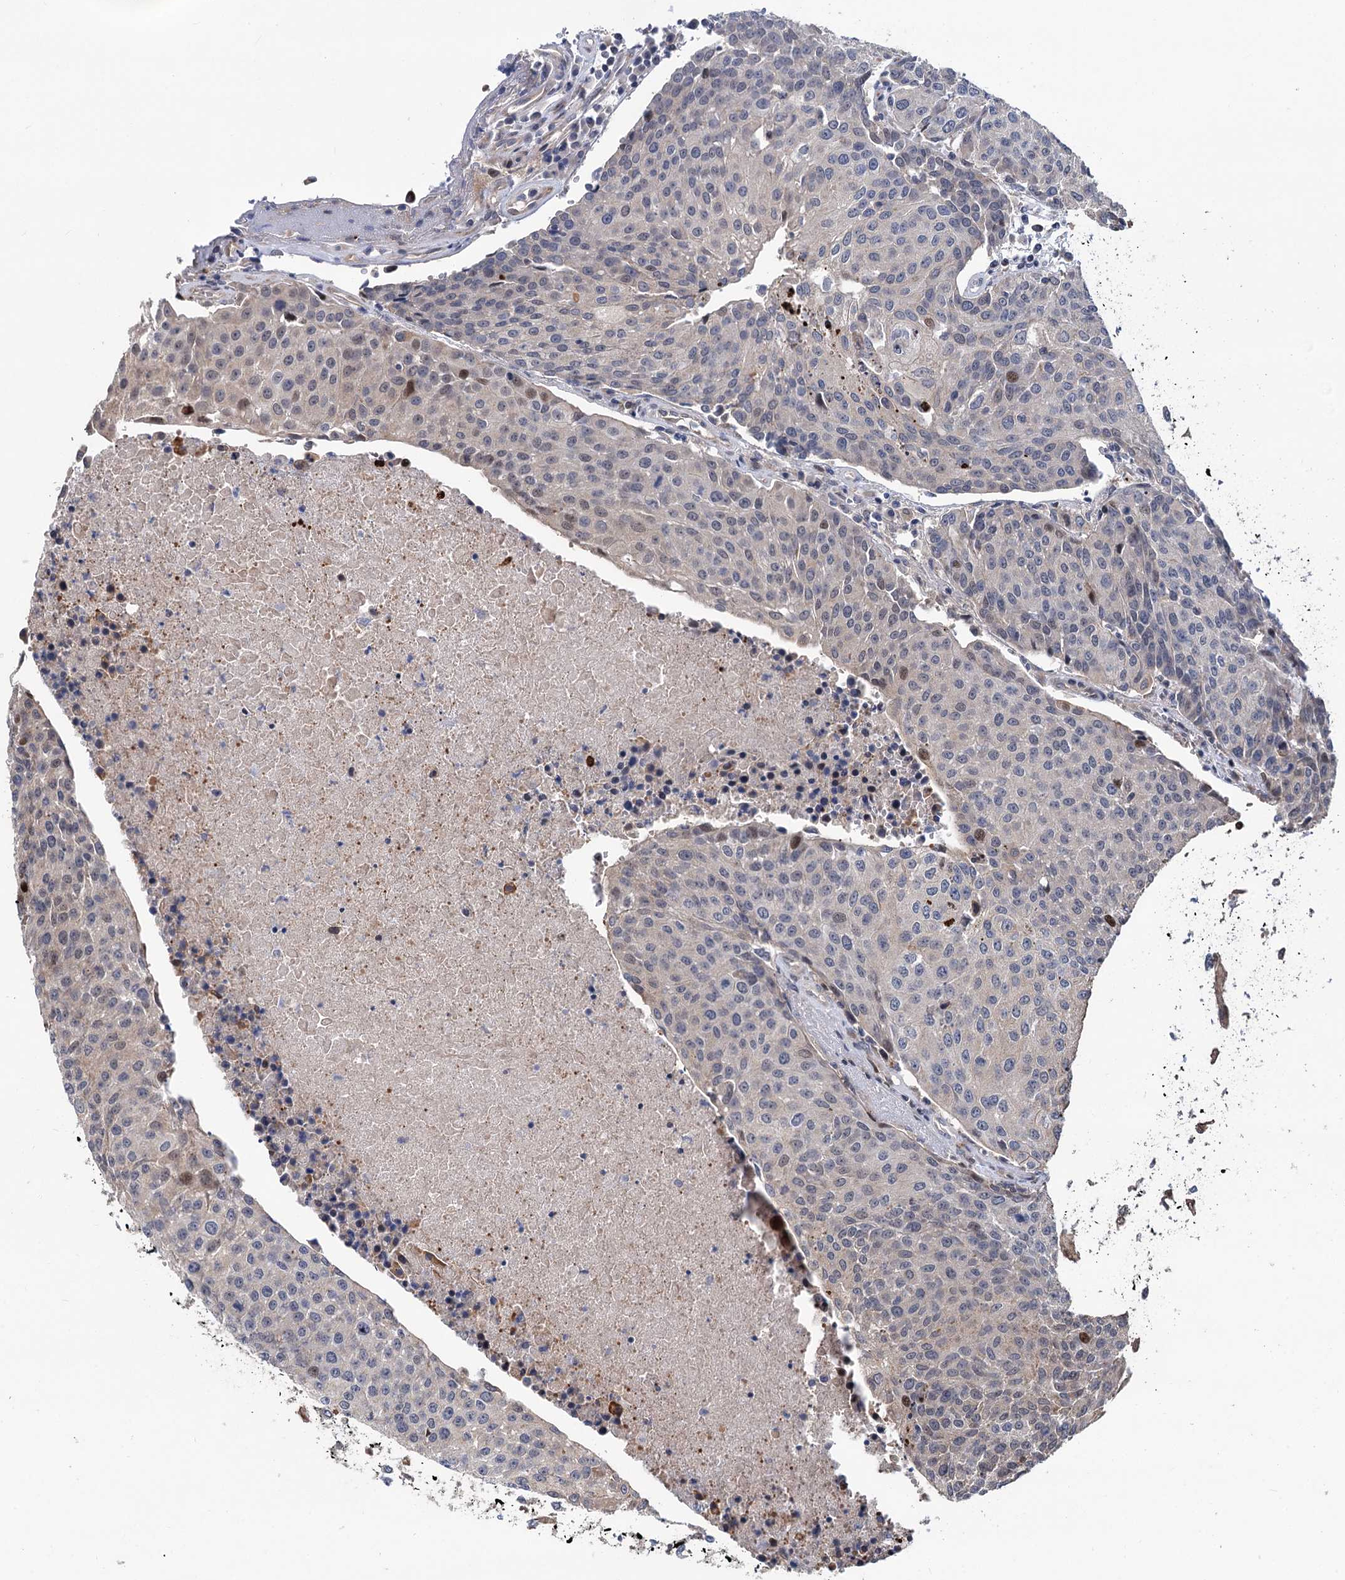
{"staining": {"intensity": "negative", "quantity": "none", "location": "none"}, "tissue": "urothelial cancer", "cell_type": "Tumor cells", "image_type": "cancer", "snomed": [{"axis": "morphology", "description": "Urothelial carcinoma, High grade"}, {"axis": "topography", "description": "Urinary bladder"}], "caption": "This is an IHC histopathology image of human urothelial cancer. There is no positivity in tumor cells.", "gene": "UBR1", "patient": {"sex": "female", "age": 85}}